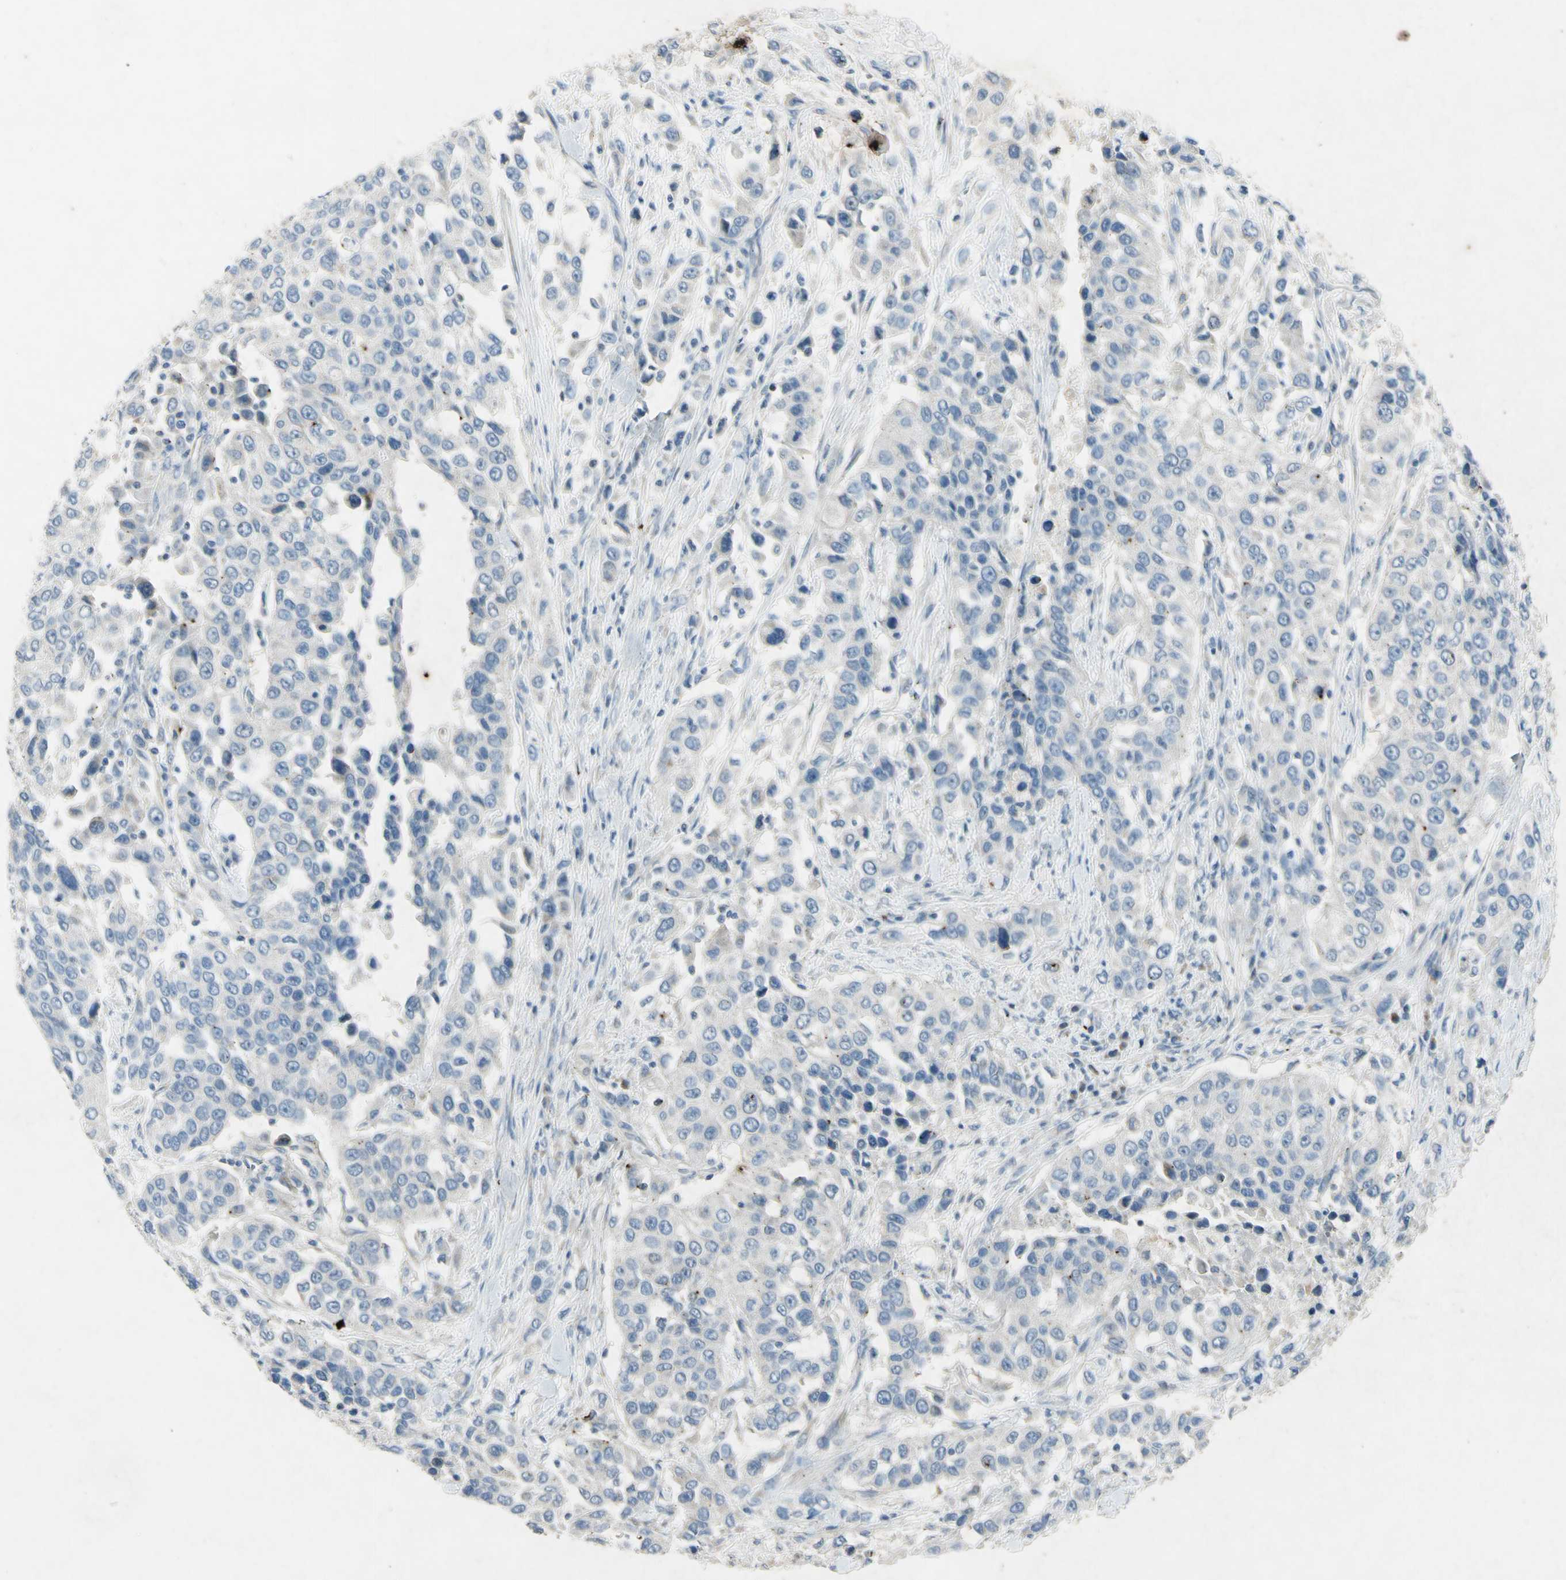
{"staining": {"intensity": "negative", "quantity": "none", "location": "none"}, "tissue": "urothelial cancer", "cell_type": "Tumor cells", "image_type": "cancer", "snomed": [{"axis": "morphology", "description": "Urothelial carcinoma, High grade"}, {"axis": "topography", "description": "Urinary bladder"}], "caption": "The immunohistochemistry image has no significant positivity in tumor cells of high-grade urothelial carcinoma tissue.", "gene": "SNAP91", "patient": {"sex": "female", "age": 80}}